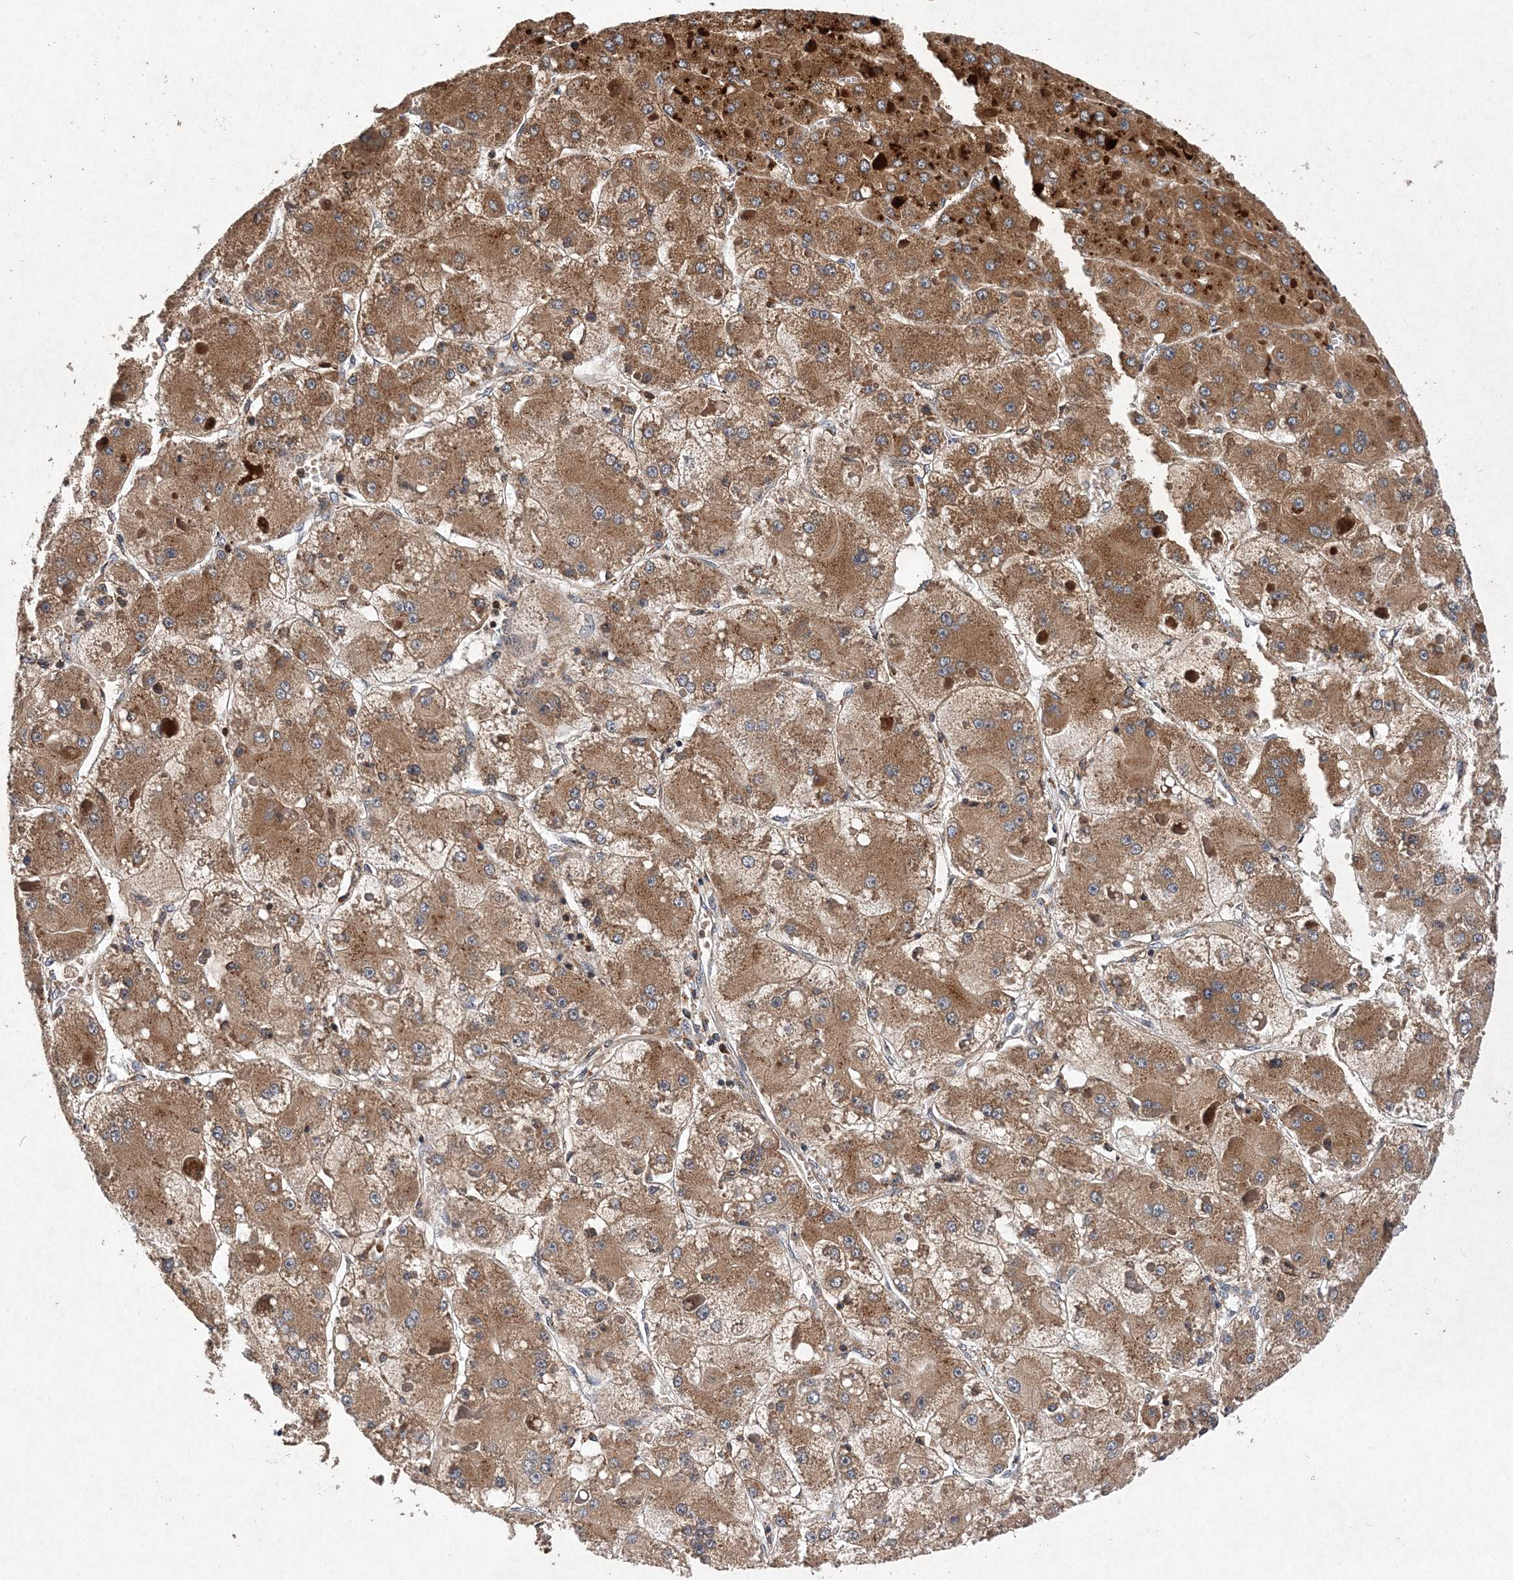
{"staining": {"intensity": "moderate", "quantity": ">75%", "location": "cytoplasmic/membranous"}, "tissue": "liver cancer", "cell_type": "Tumor cells", "image_type": "cancer", "snomed": [{"axis": "morphology", "description": "Carcinoma, Hepatocellular, NOS"}, {"axis": "topography", "description": "Liver"}], "caption": "Immunohistochemical staining of human hepatocellular carcinoma (liver) exhibits medium levels of moderate cytoplasmic/membranous positivity in approximately >75% of tumor cells.", "gene": "PROSER1", "patient": {"sex": "female", "age": 73}}